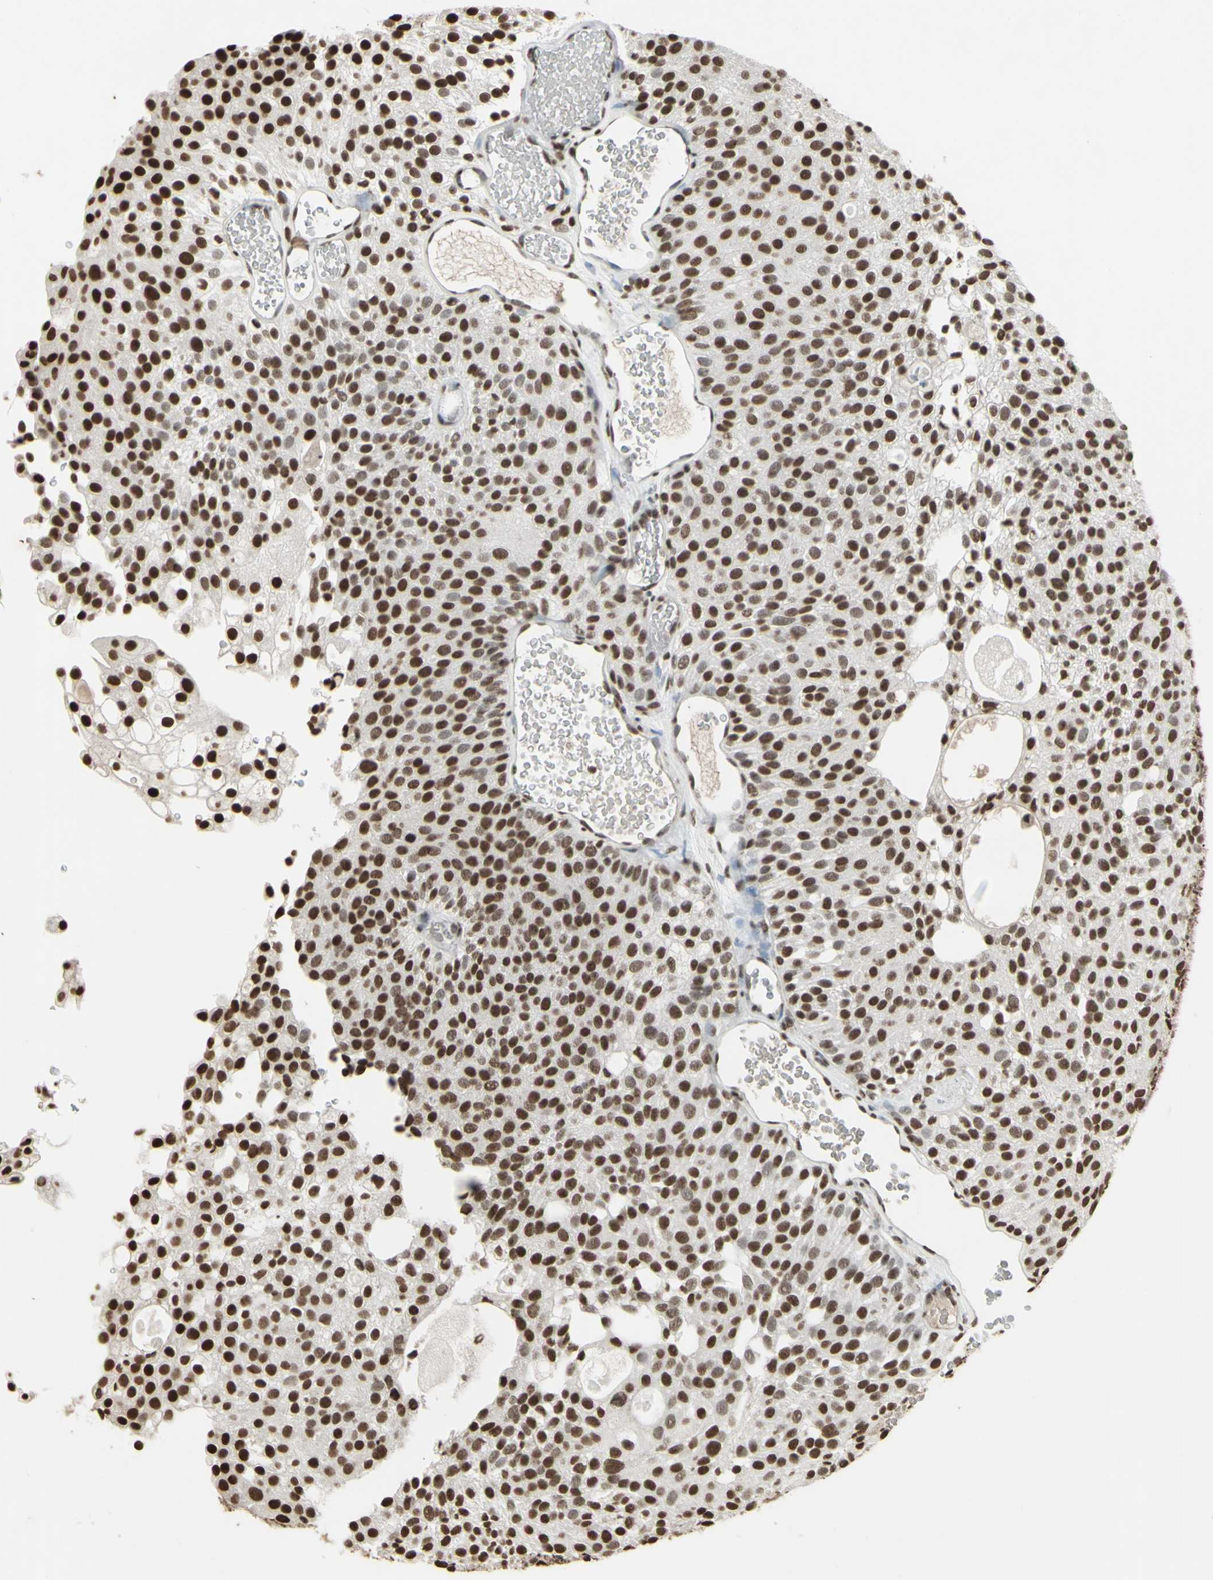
{"staining": {"intensity": "strong", "quantity": ">75%", "location": "nuclear"}, "tissue": "urothelial cancer", "cell_type": "Tumor cells", "image_type": "cancer", "snomed": [{"axis": "morphology", "description": "Urothelial carcinoma, Low grade"}, {"axis": "topography", "description": "Urinary bladder"}], "caption": "Human low-grade urothelial carcinoma stained with a brown dye demonstrates strong nuclear positive positivity in approximately >75% of tumor cells.", "gene": "TRIM28", "patient": {"sex": "male", "age": 78}}